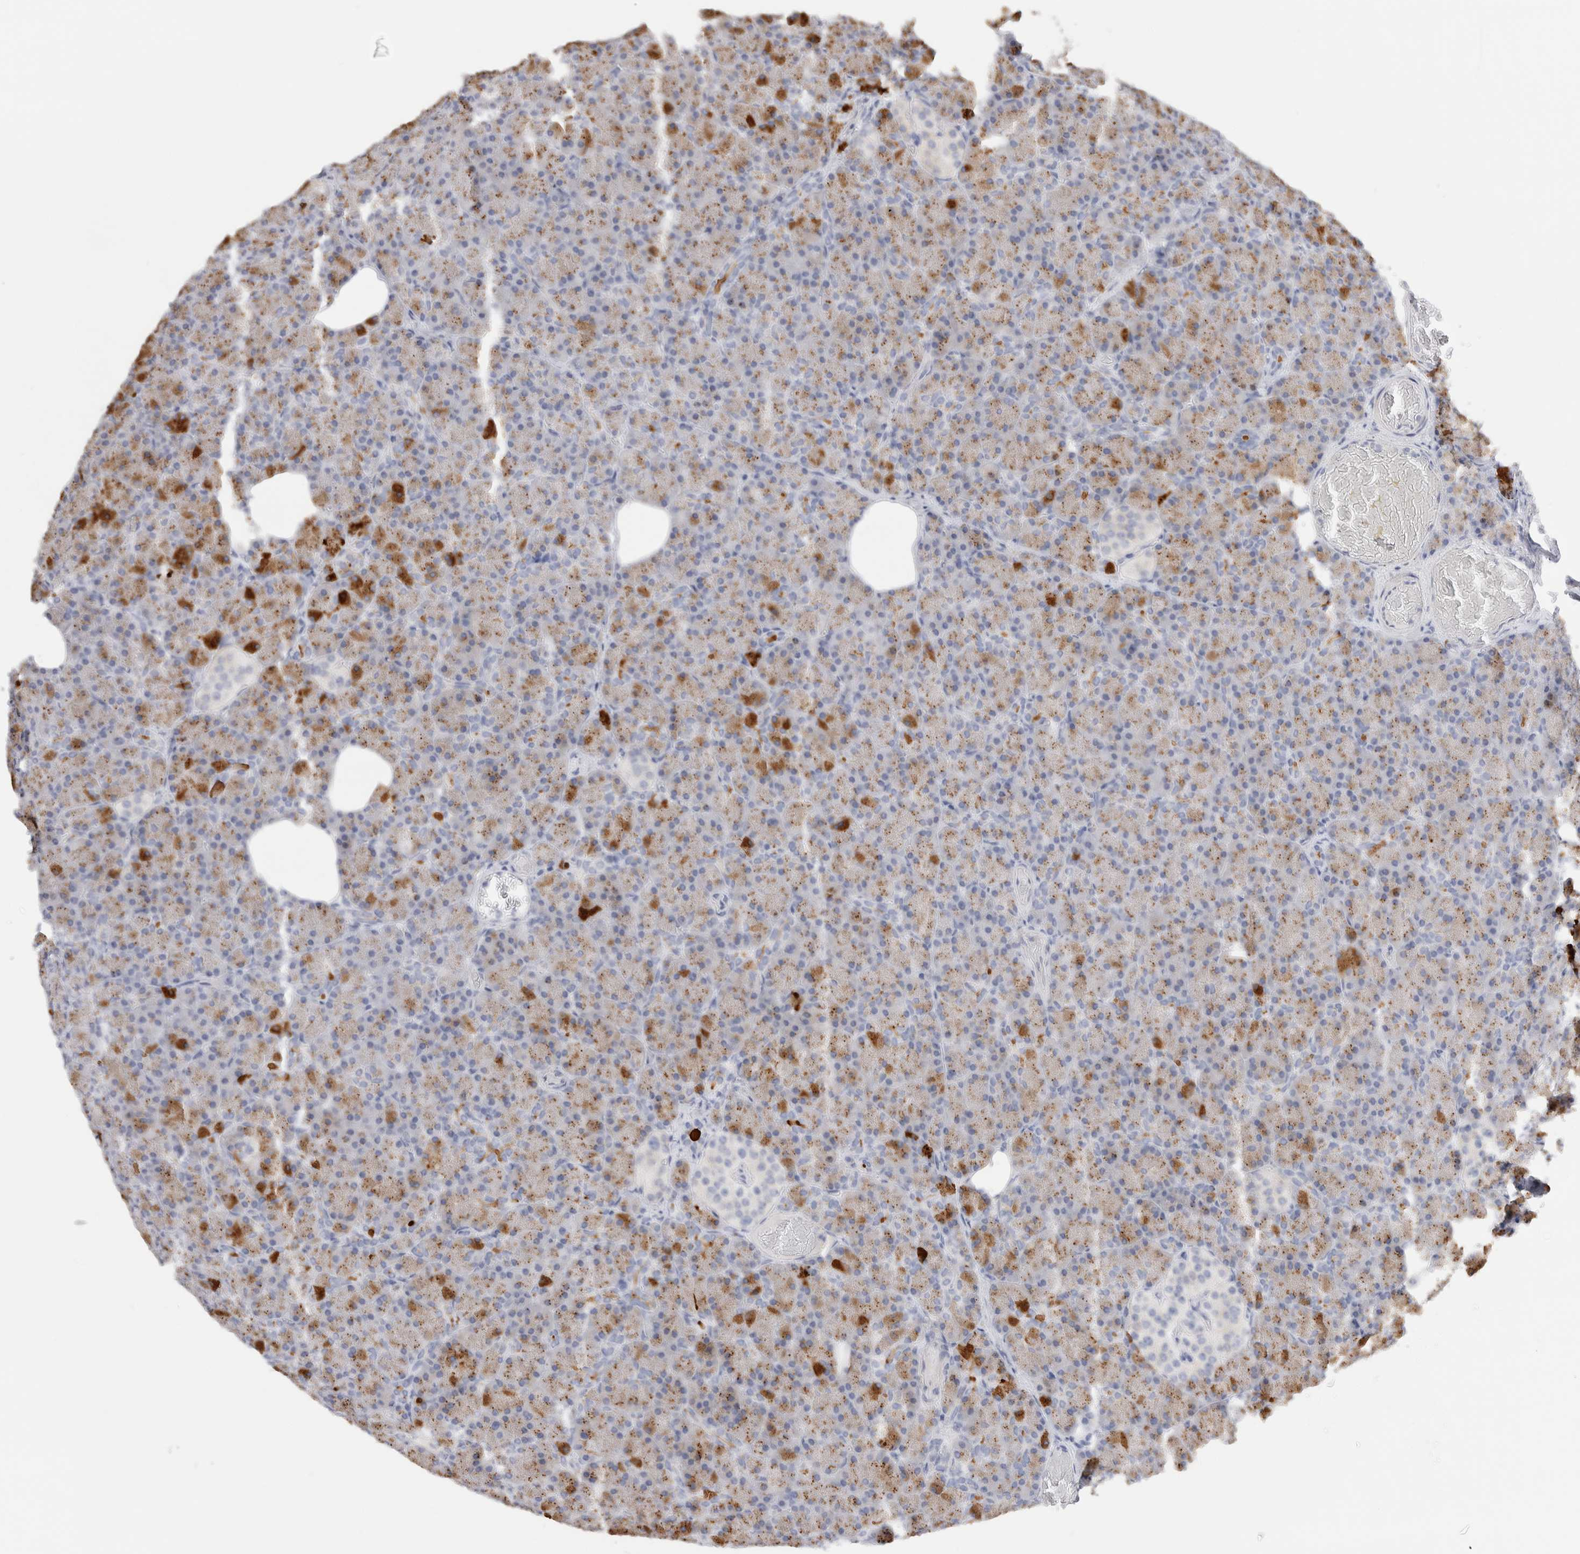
{"staining": {"intensity": "strong", "quantity": "25%-75%", "location": "cytoplasmic/membranous"}, "tissue": "pancreas", "cell_type": "Exocrine glandular cells", "image_type": "normal", "snomed": [{"axis": "morphology", "description": "Normal tissue, NOS"}, {"axis": "topography", "description": "Pancreas"}], "caption": "The photomicrograph demonstrates immunohistochemical staining of unremarkable pancreas. There is strong cytoplasmic/membranous positivity is seen in about 25%-75% of exocrine glandular cells. The staining is performed using DAB brown chromogen to label protein expression. The nuclei are counter-stained blue using hematoxylin.", "gene": "C9orf50", "patient": {"sex": "female", "age": 43}}